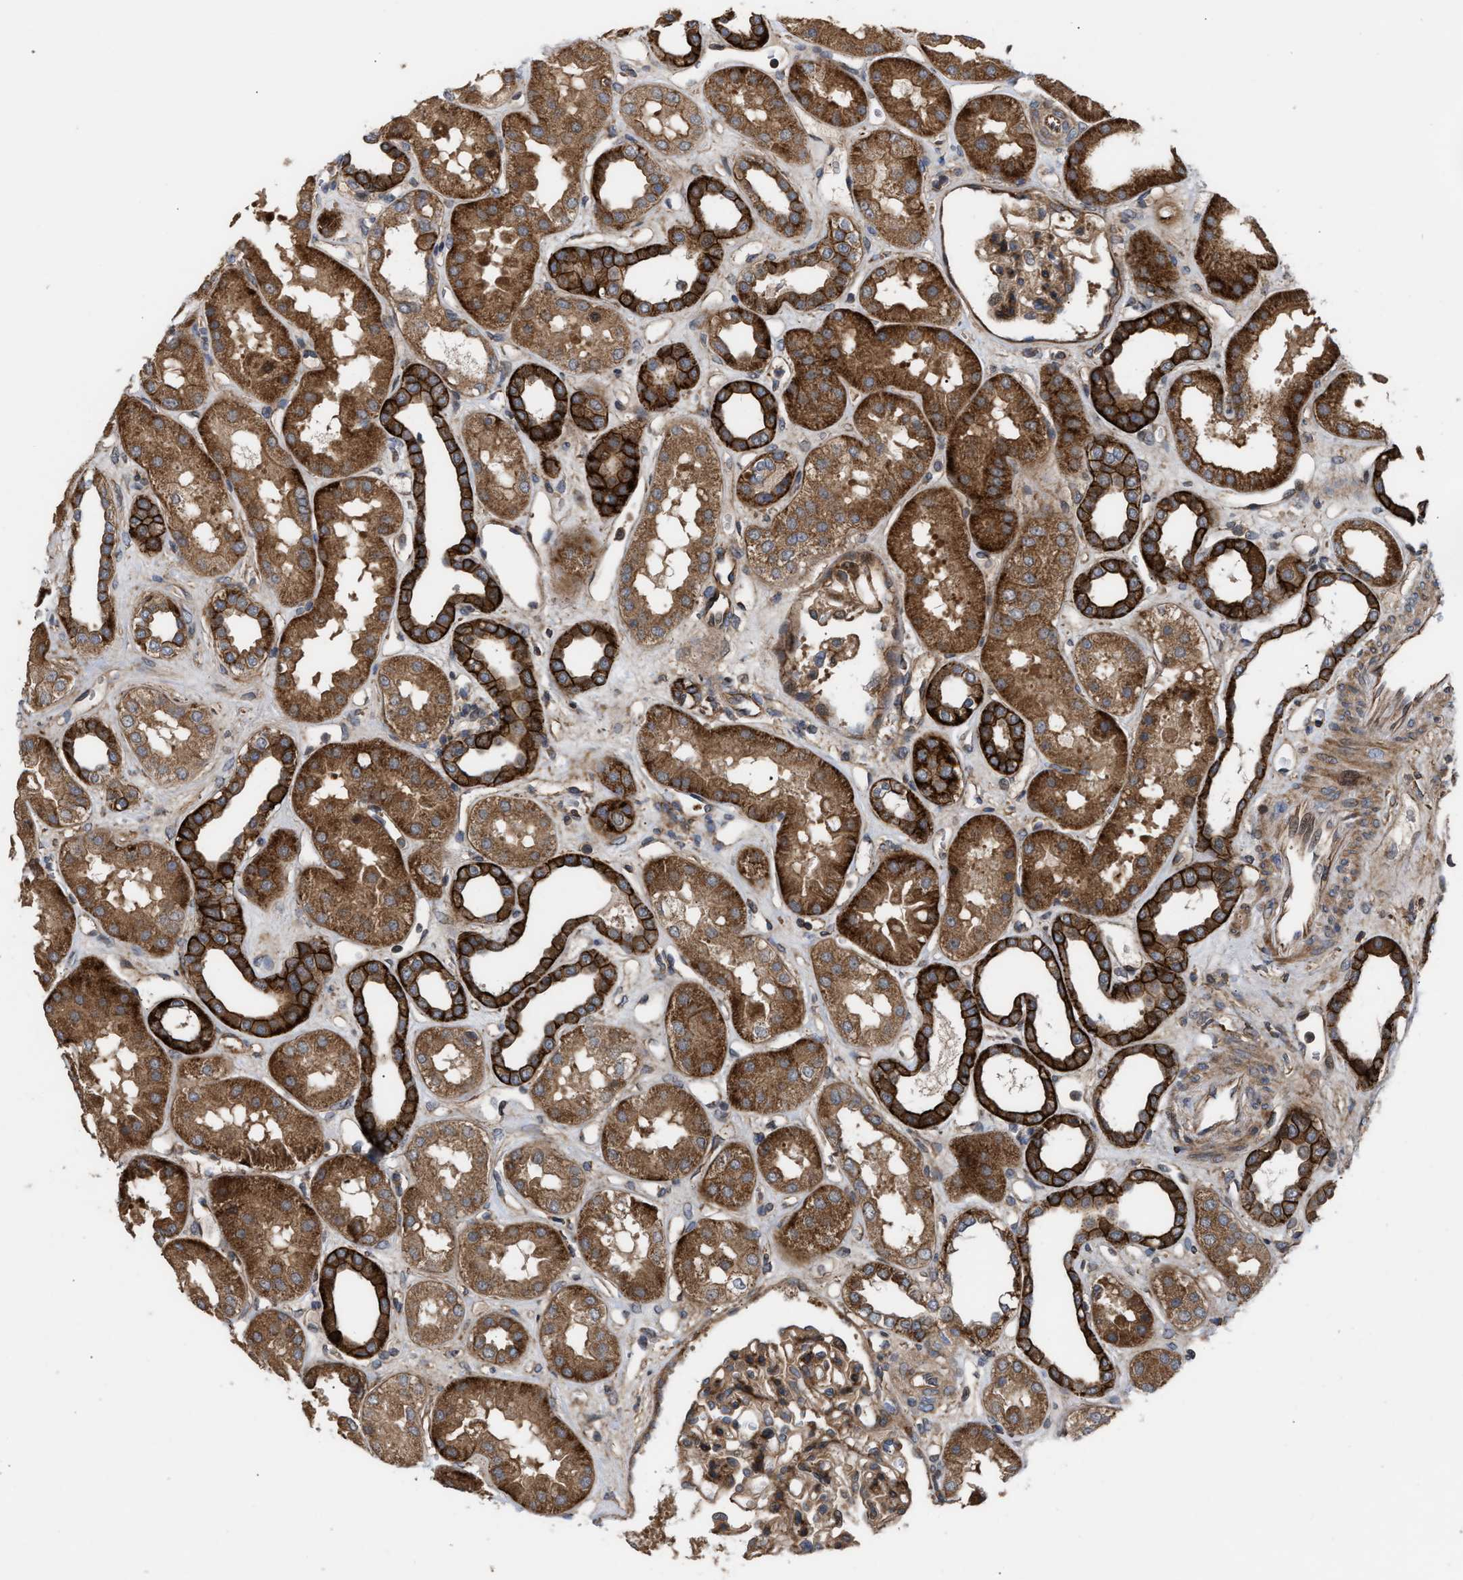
{"staining": {"intensity": "moderate", "quantity": "25%-75%", "location": "cytoplasmic/membranous"}, "tissue": "kidney", "cell_type": "Cells in glomeruli", "image_type": "normal", "snomed": [{"axis": "morphology", "description": "Normal tissue, NOS"}, {"axis": "topography", "description": "Kidney"}], "caption": "An IHC histopathology image of benign tissue is shown. Protein staining in brown highlights moderate cytoplasmic/membranous positivity in kidney within cells in glomeruli.", "gene": "STAU1", "patient": {"sex": "male", "age": 59}}